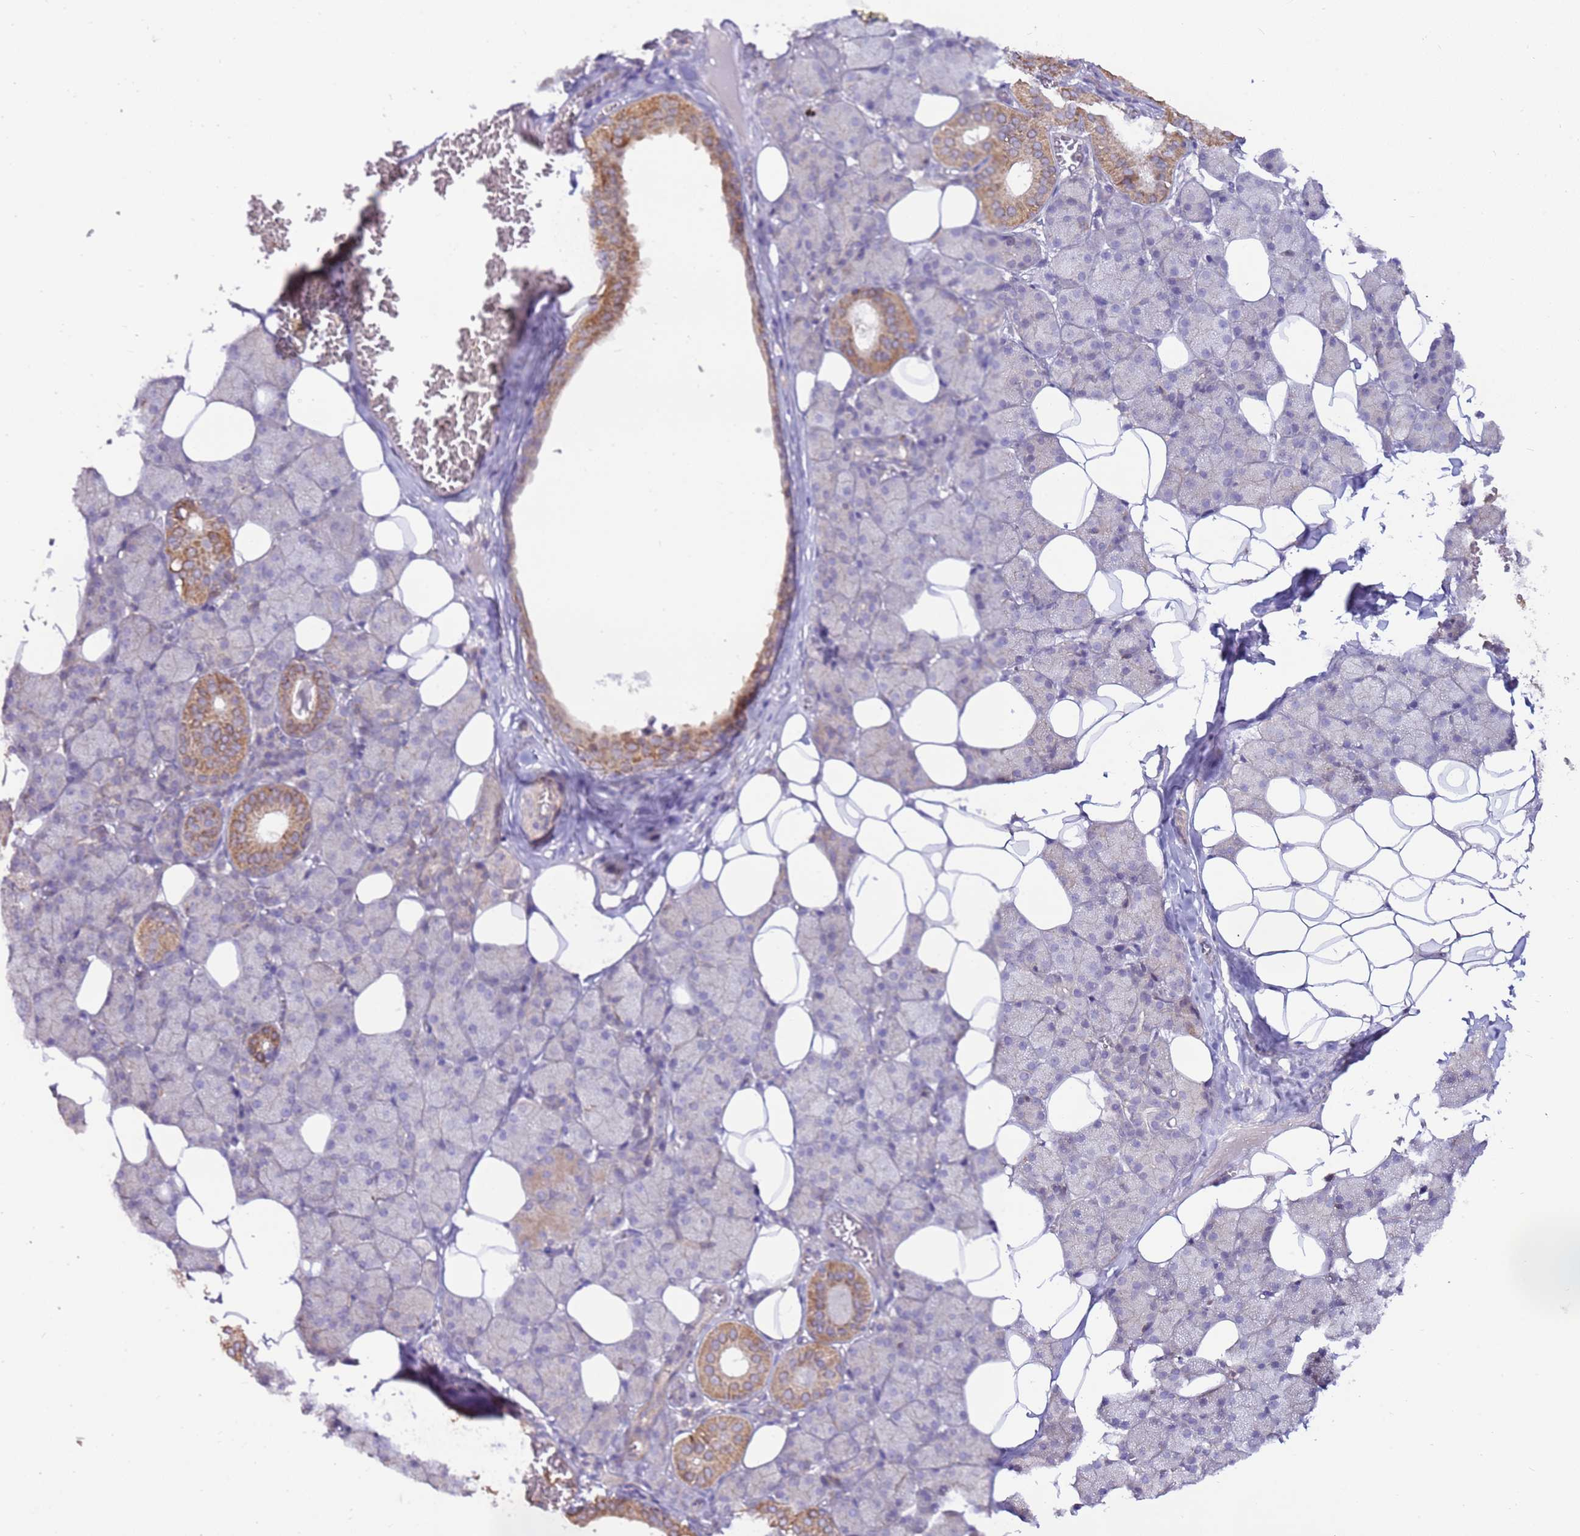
{"staining": {"intensity": "moderate", "quantity": "<25%", "location": "cytoplasmic/membranous"}, "tissue": "salivary gland", "cell_type": "Glandular cells", "image_type": "normal", "snomed": [{"axis": "morphology", "description": "Normal tissue, NOS"}, {"axis": "topography", "description": "Salivary gland"}], "caption": "The micrograph demonstrates immunohistochemical staining of benign salivary gland. There is moderate cytoplasmic/membranous positivity is present in approximately <25% of glandular cells.", "gene": "EVA1B", "patient": {"sex": "female", "age": 33}}